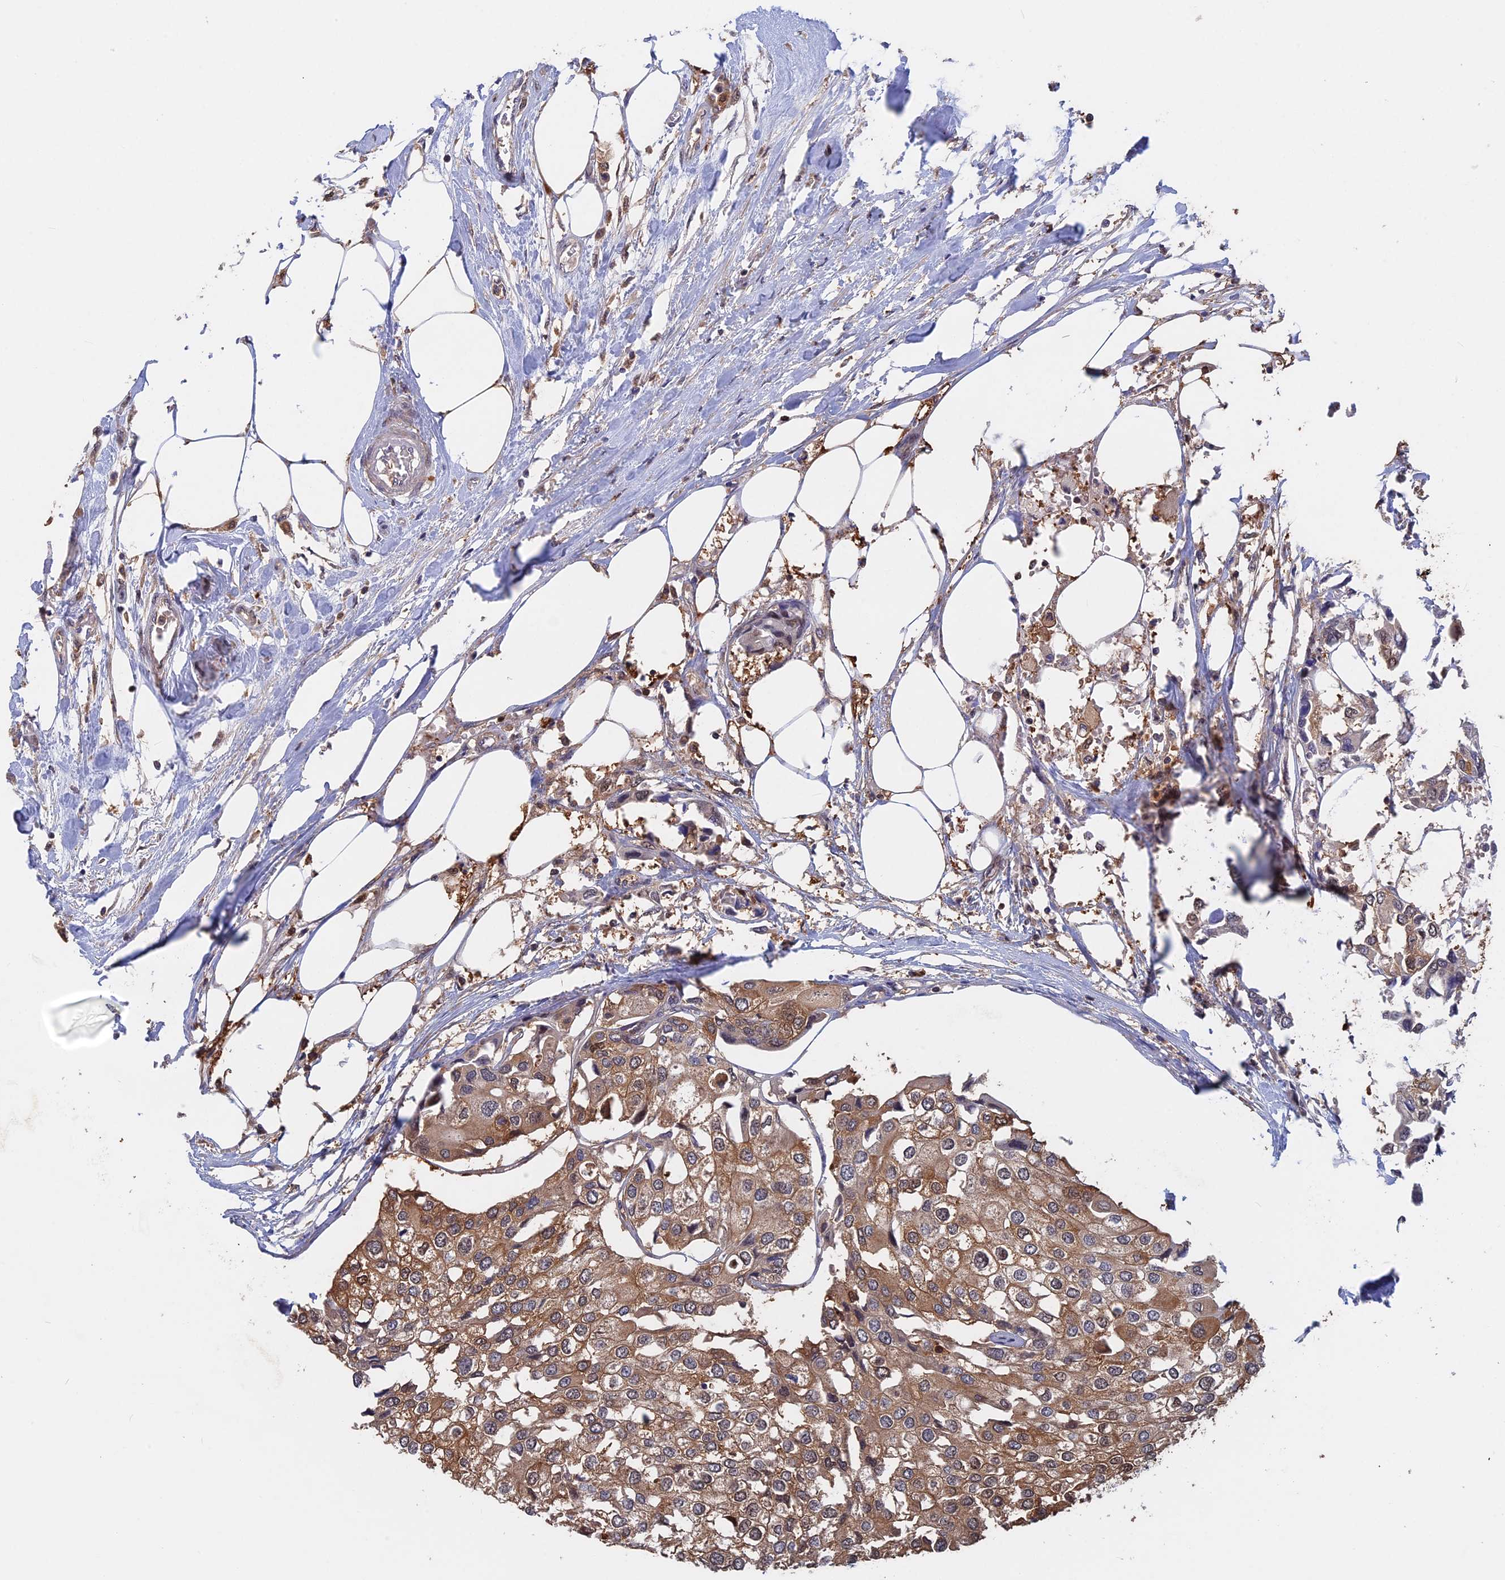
{"staining": {"intensity": "moderate", "quantity": ">75%", "location": "cytoplasmic/membranous"}, "tissue": "urothelial cancer", "cell_type": "Tumor cells", "image_type": "cancer", "snomed": [{"axis": "morphology", "description": "Urothelial carcinoma, High grade"}, {"axis": "topography", "description": "Urinary bladder"}], "caption": "Urothelial cancer stained with a protein marker displays moderate staining in tumor cells.", "gene": "BLVRA", "patient": {"sex": "male", "age": 64}}